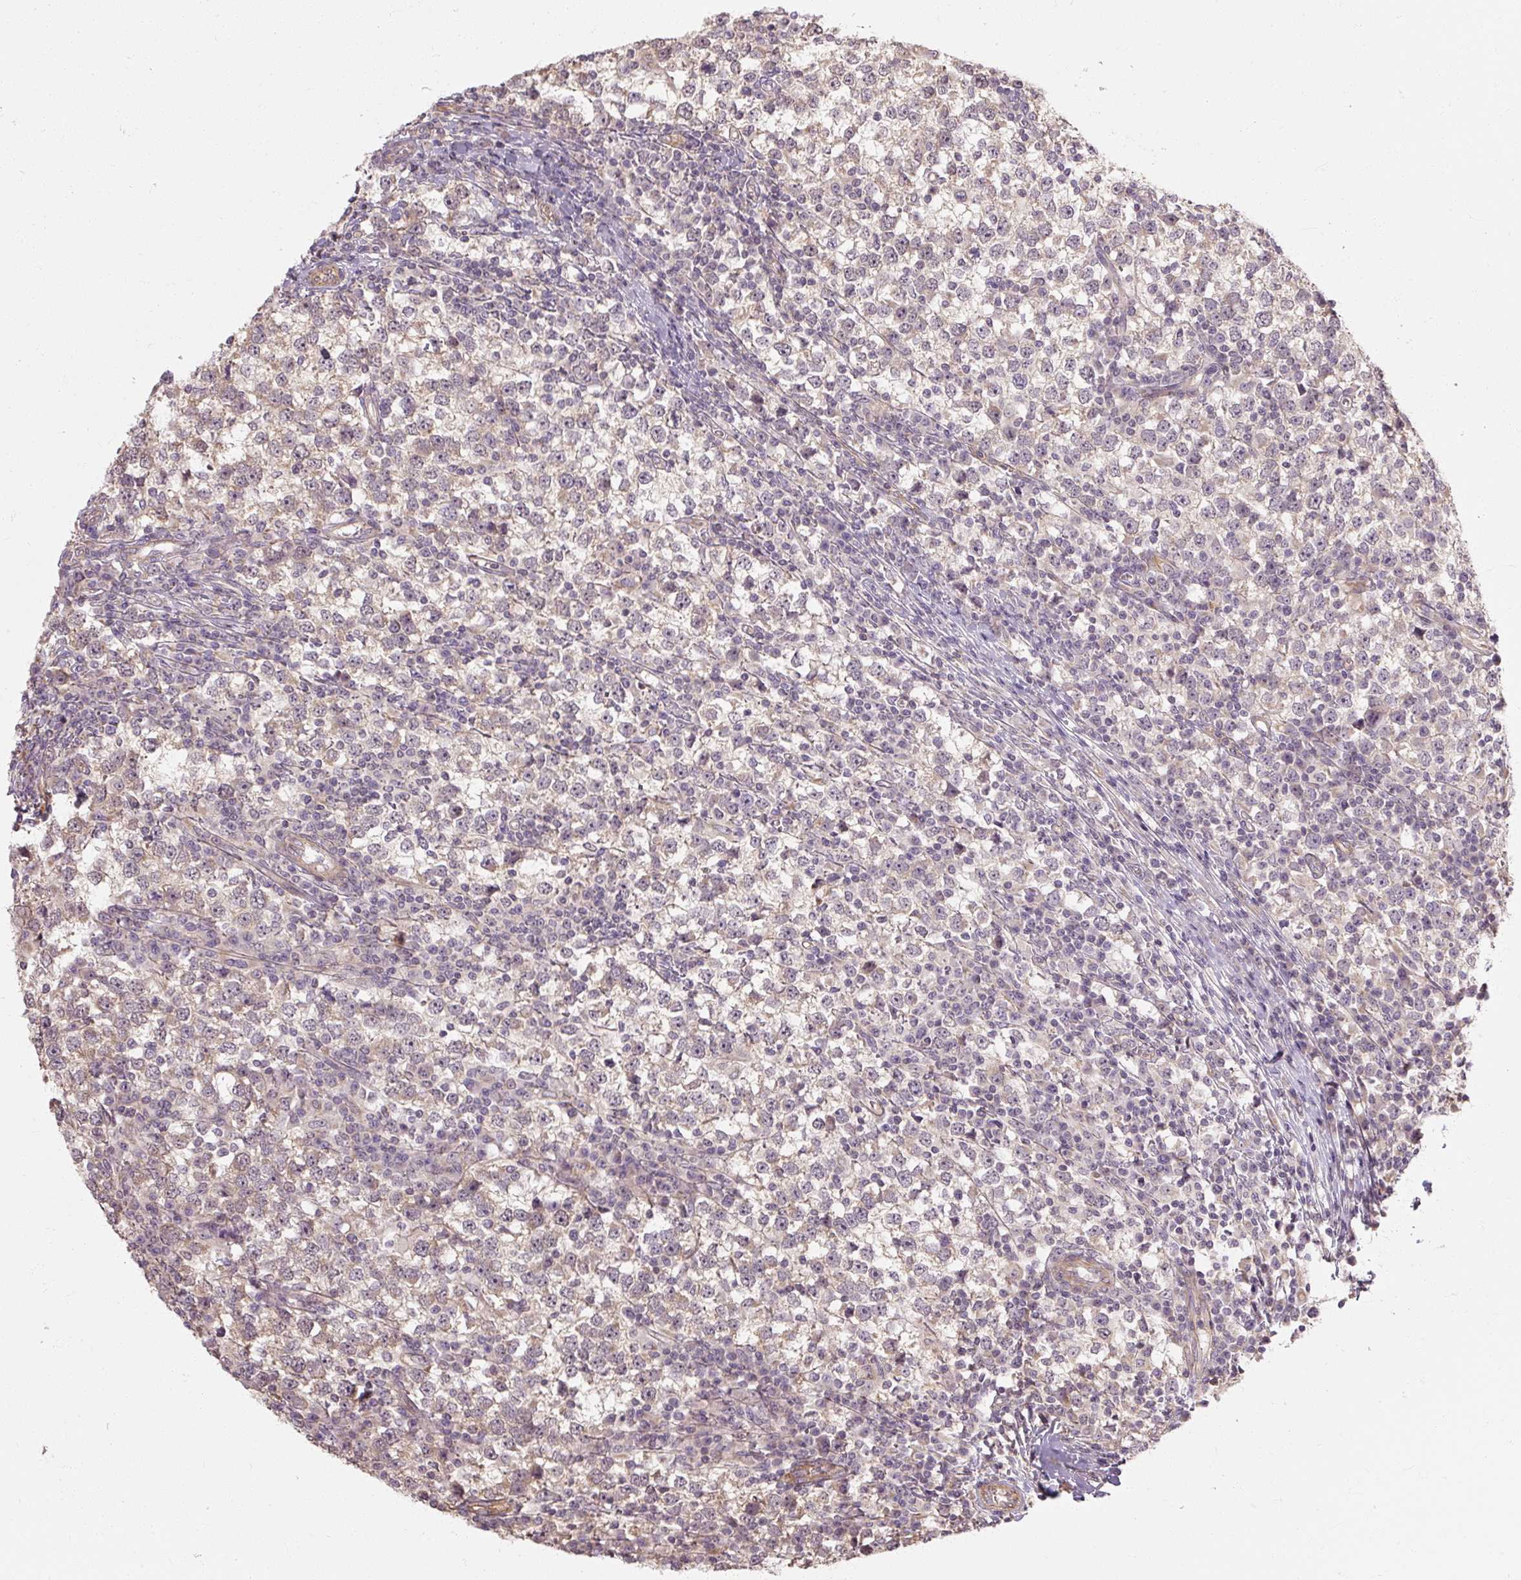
{"staining": {"intensity": "weak", "quantity": "<25%", "location": "cytoplasmic/membranous"}, "tissue": "testis cancer", "cell_type": "Tumor cells", "image_type": "cancer", "snomed": [{"axis": "morphology", "description": "Seminoma, NOS"}, {"axis": "topography", "description": "Testis"}], "caption": "High power microscopy photomicrograph of an immunohistochemistry image of testis cancer (seminoma), revealing no significant expression in tumor cells.", "gene": "RB1CC1", "patient": {"sex": "male", "age": 65}}